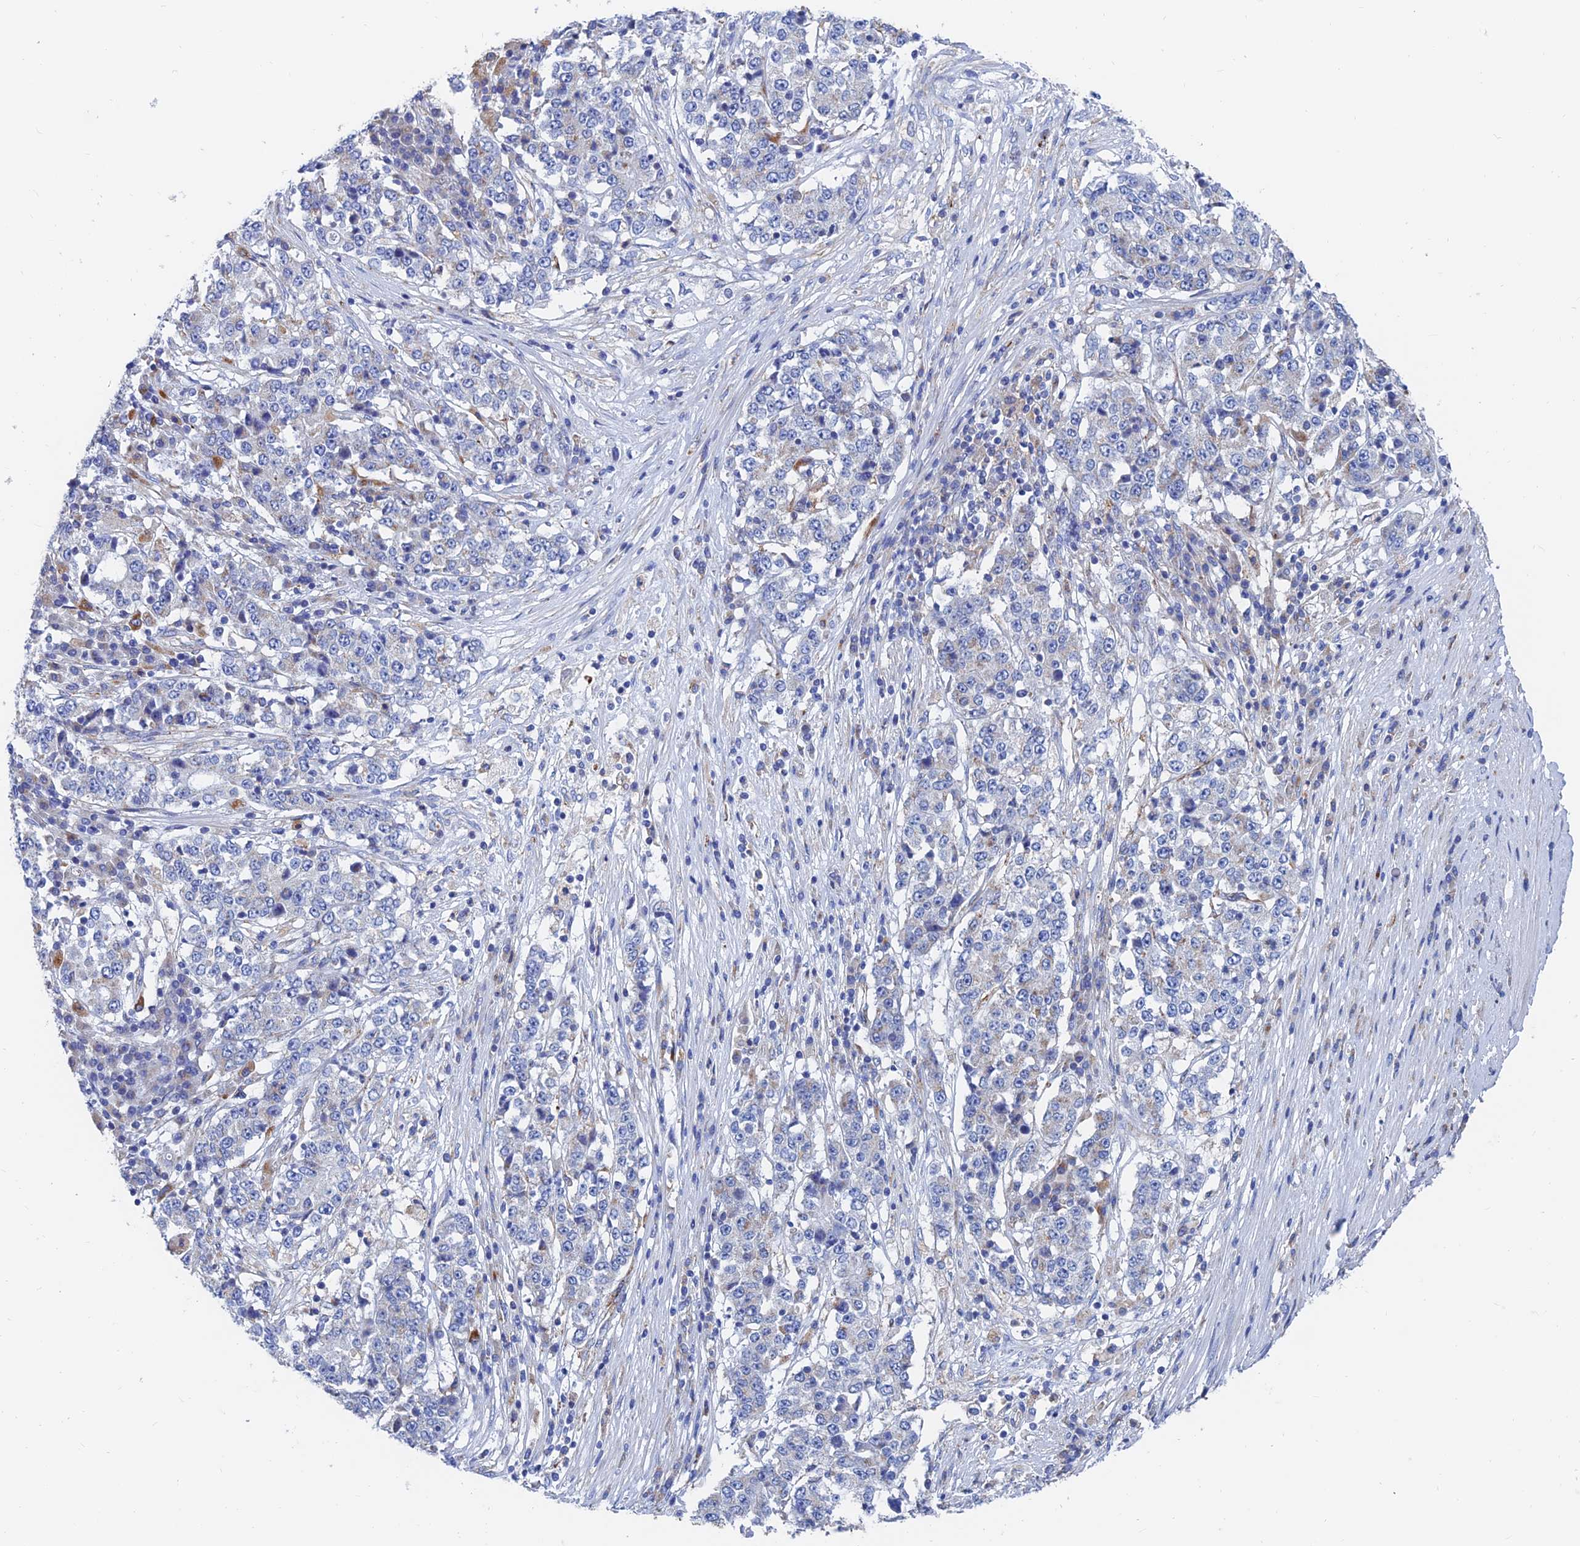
{"staining": {"intensity": "moderate", "quantity": "<25%", "location": "cytoplasmic/membranous"}, "tissue": "stomach cancer", "cell_type": "Tumor cells", "image_type": "cancer", "snomed": [{"axis": "morphology", "description": "Adenocarcinoma, NOS"}, {"axis": "topography", "description": "Stomach"}], "caption": "The image reveals a brown stain indicating the presence of a protein in the cytoplasmic/membranous of tumor cells in stomach cancer (adenocarcinoma). The staining was performed using DAB (3,3'-diaminobenzidine) to visualize the protein expression in brown, while the nuclei were stained in blue with hematoxylin (Magnification: 20x).", "gene": "SPNS1", "patient": {"sex": "male", "age": 59}}